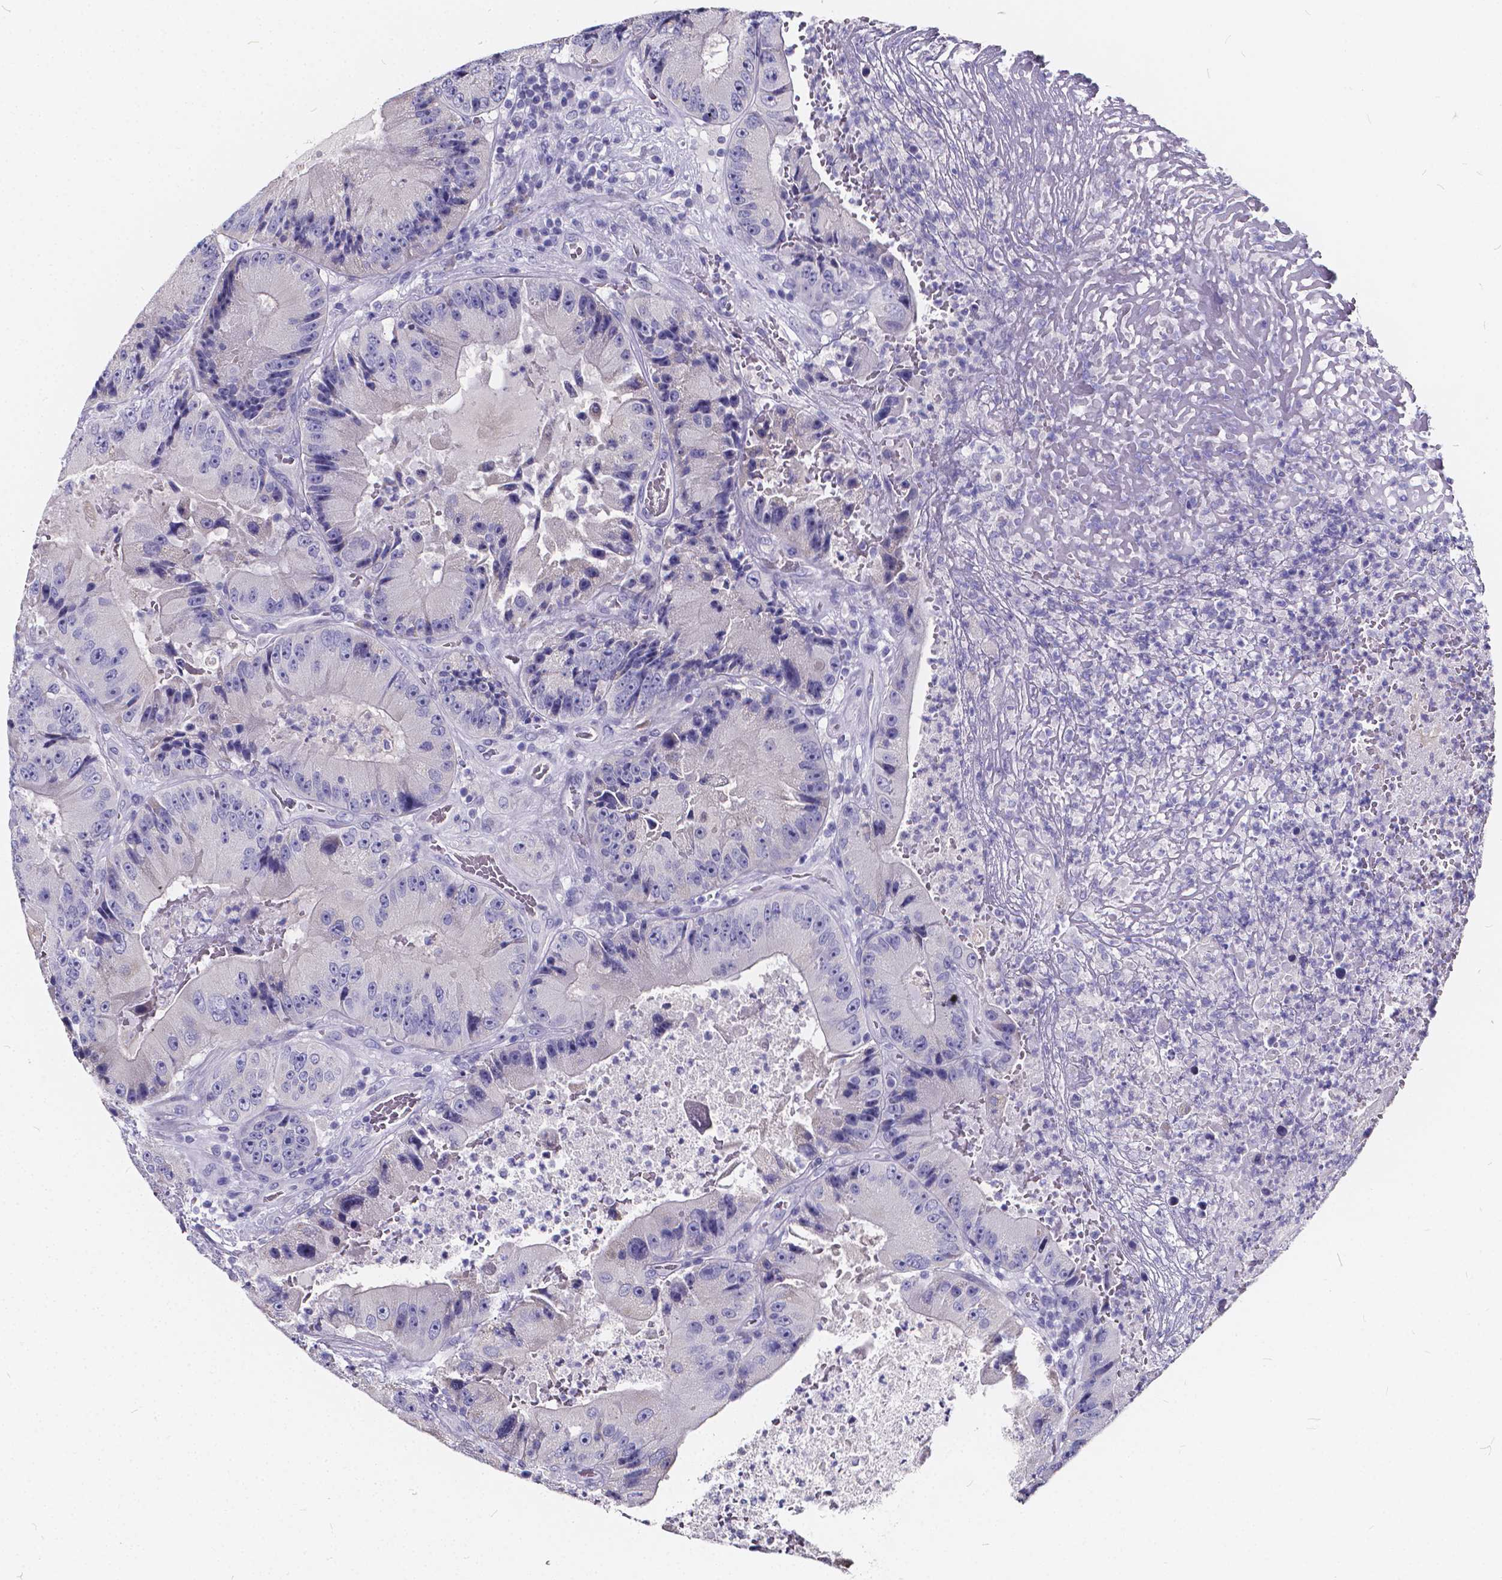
{"staining": {"intensity": "negative", "quantity": "none", "location": "none"}, "tissue": "colorectal cancer", "cell_type": "Tumor cells", "image_type": "cancer", "snomed": [{"axis": "morphology", "description": "Adenocarcinoma, NOS"}, {"axis": "topography", "description": "Colon"}], "caption": "An image of human adenocarcinoma (colorectal) is negative for staining in tumor cells.", "gene": "SPEF2", "patient": {"sex": "female", "age": 86}}